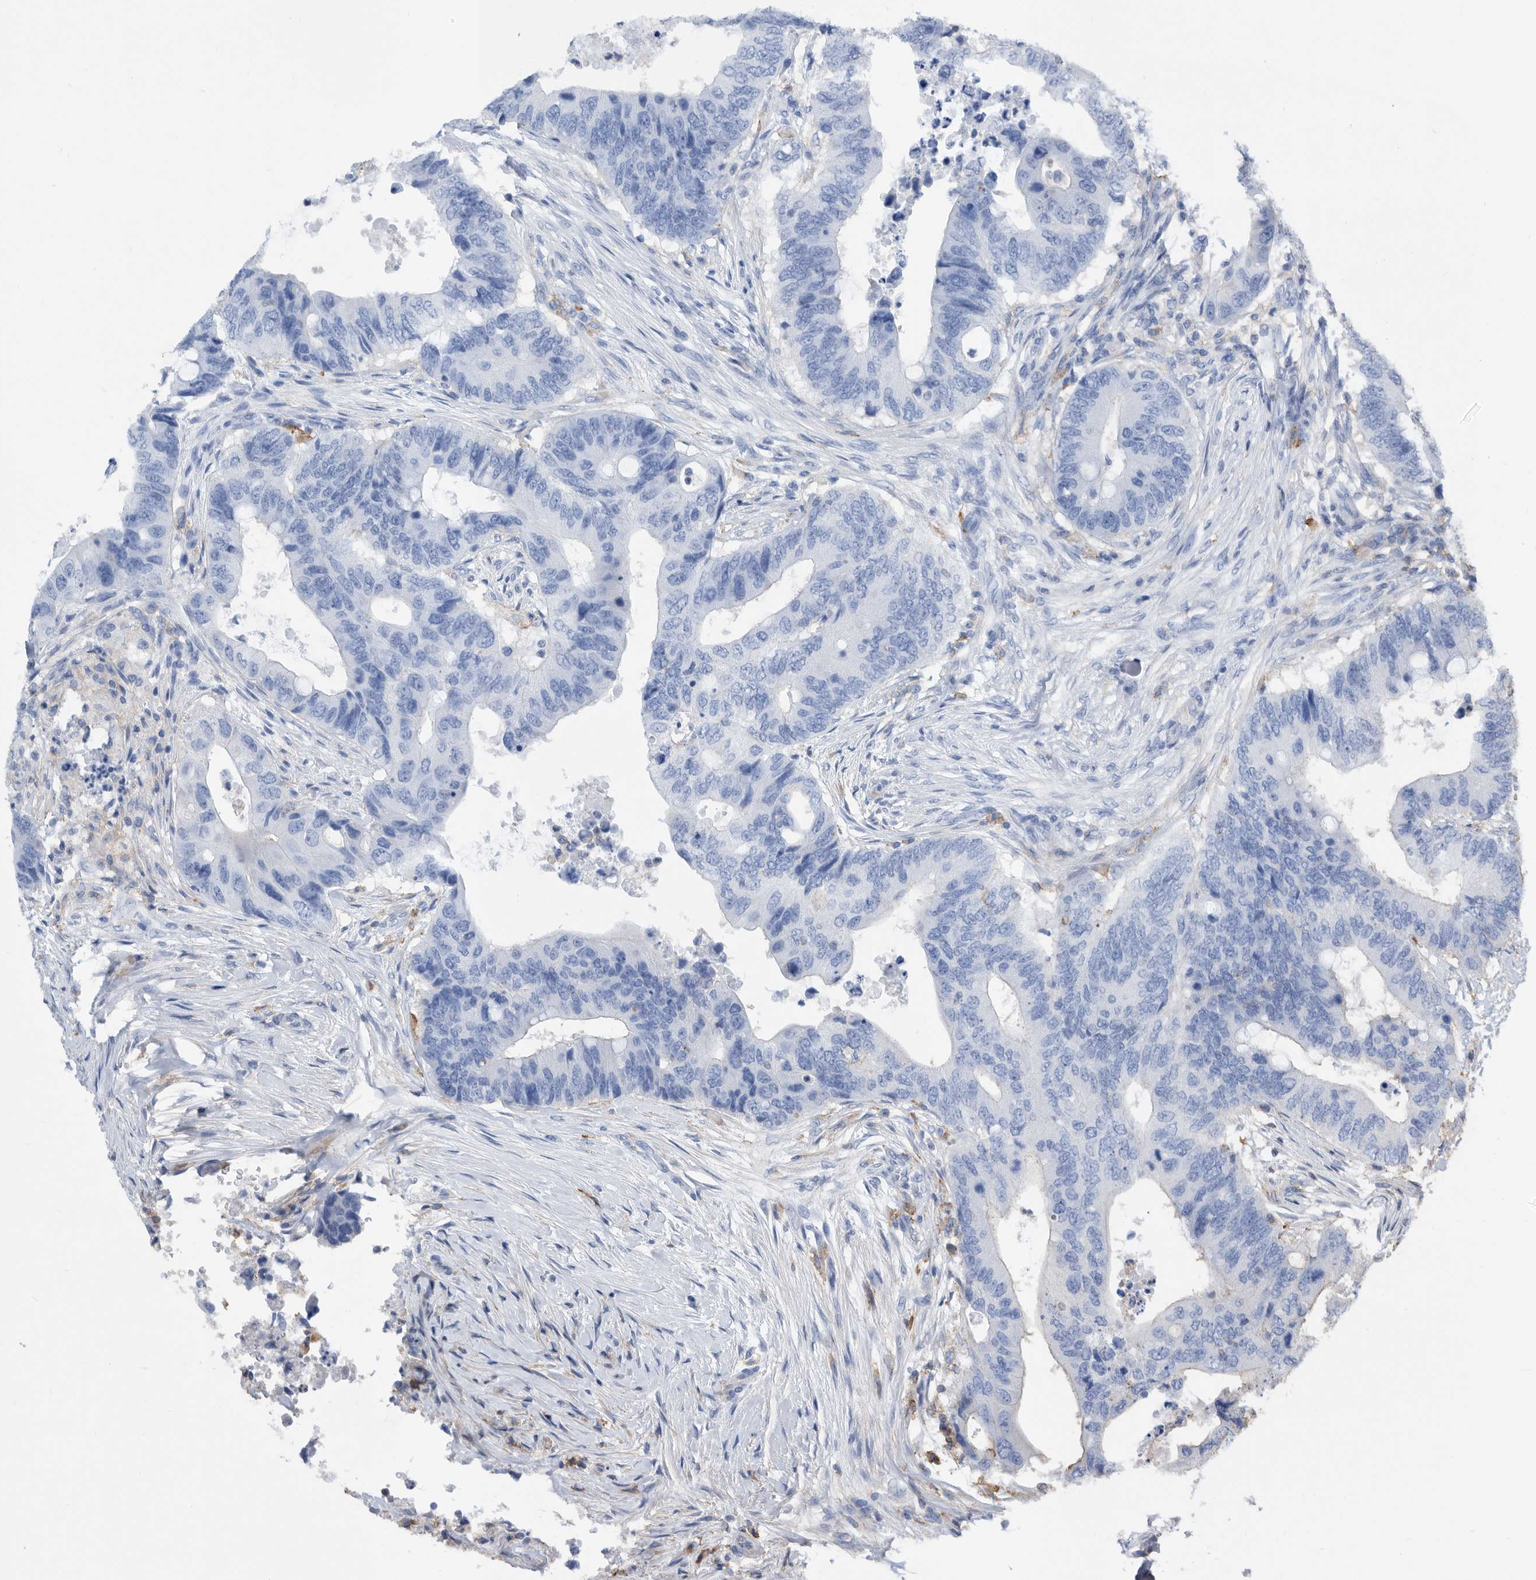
{"staining": {"intensity": "negative", "quantity": "none", "location": "none"}, "tissue": "colorectal cancer", "cell_type": "Tumor cells", "image_type": "cancer", "snomed": [{"axis": "morphology", "description": "Adenocarcinoma, NOS"}, {"axis": "topography", "description": "Colon"}], "caption": "Protein analysis of colorectal cancer demonstrates no significant staining in tumor cells.", "gene": "MS4A4A", "patient": {"sex": "male", "age": 71}}